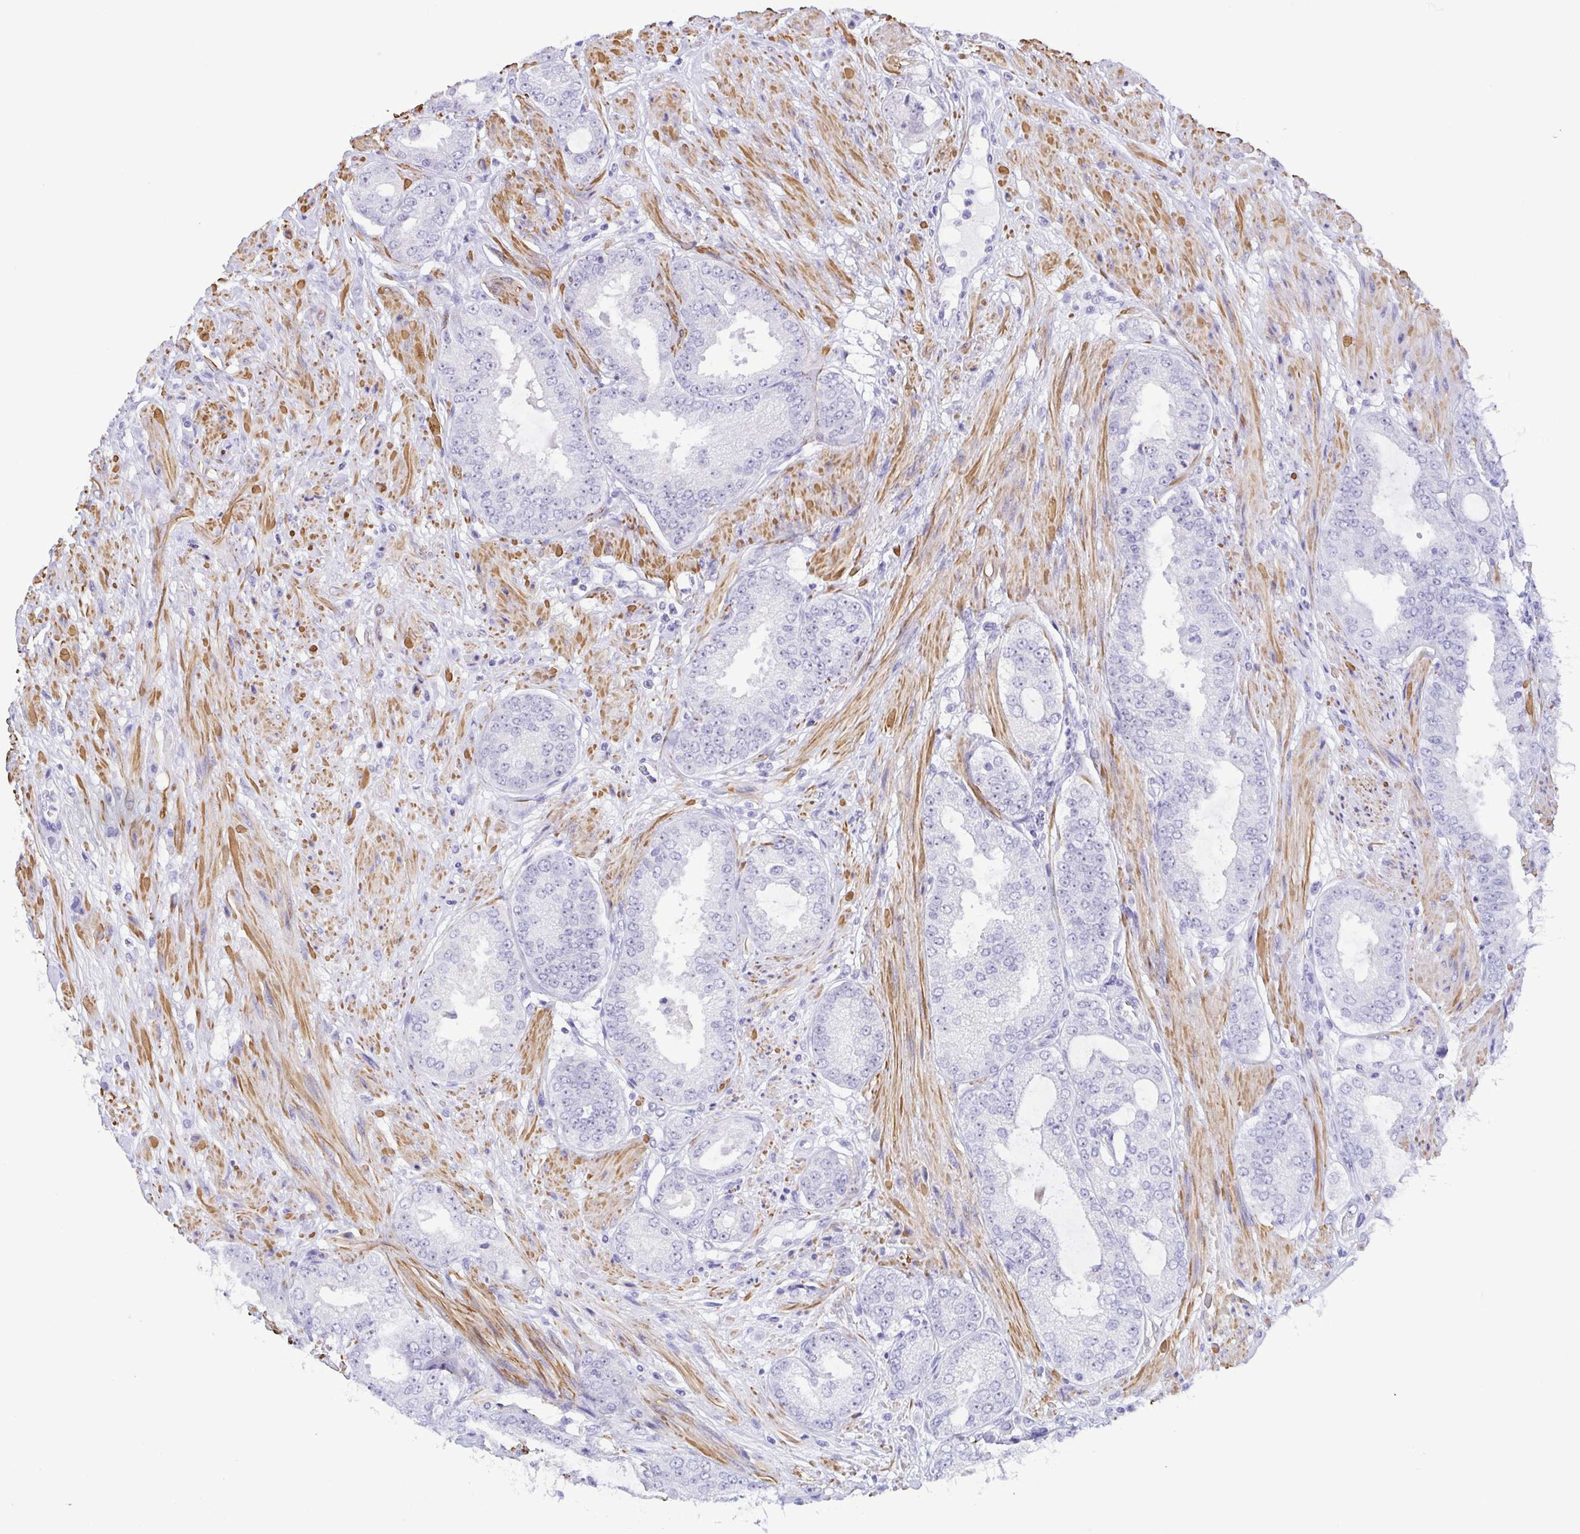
{"staining": {"intensity": "negative", "quantity": "none", "location": "none"}, "tissue": "prostate cancer", "cell_type": "Tumor cells", "image_type": "cancer", "snomed": [{"axis": "morphology", "description": "Adenocarcinoma, High grade"}, {"axis": "topography", "description": "Prostate"}], "caption": "Immunohistochemistry (IHC) image of neoplastic tissue: human prostate cancer (high-grade adenocarcinoma) stained with DAB (3,3'-diaminobenzidine) shows no significant protein staining in tumor cells.", "gene": "MYL7", "patient": {"sex": "male", "age": 71}}